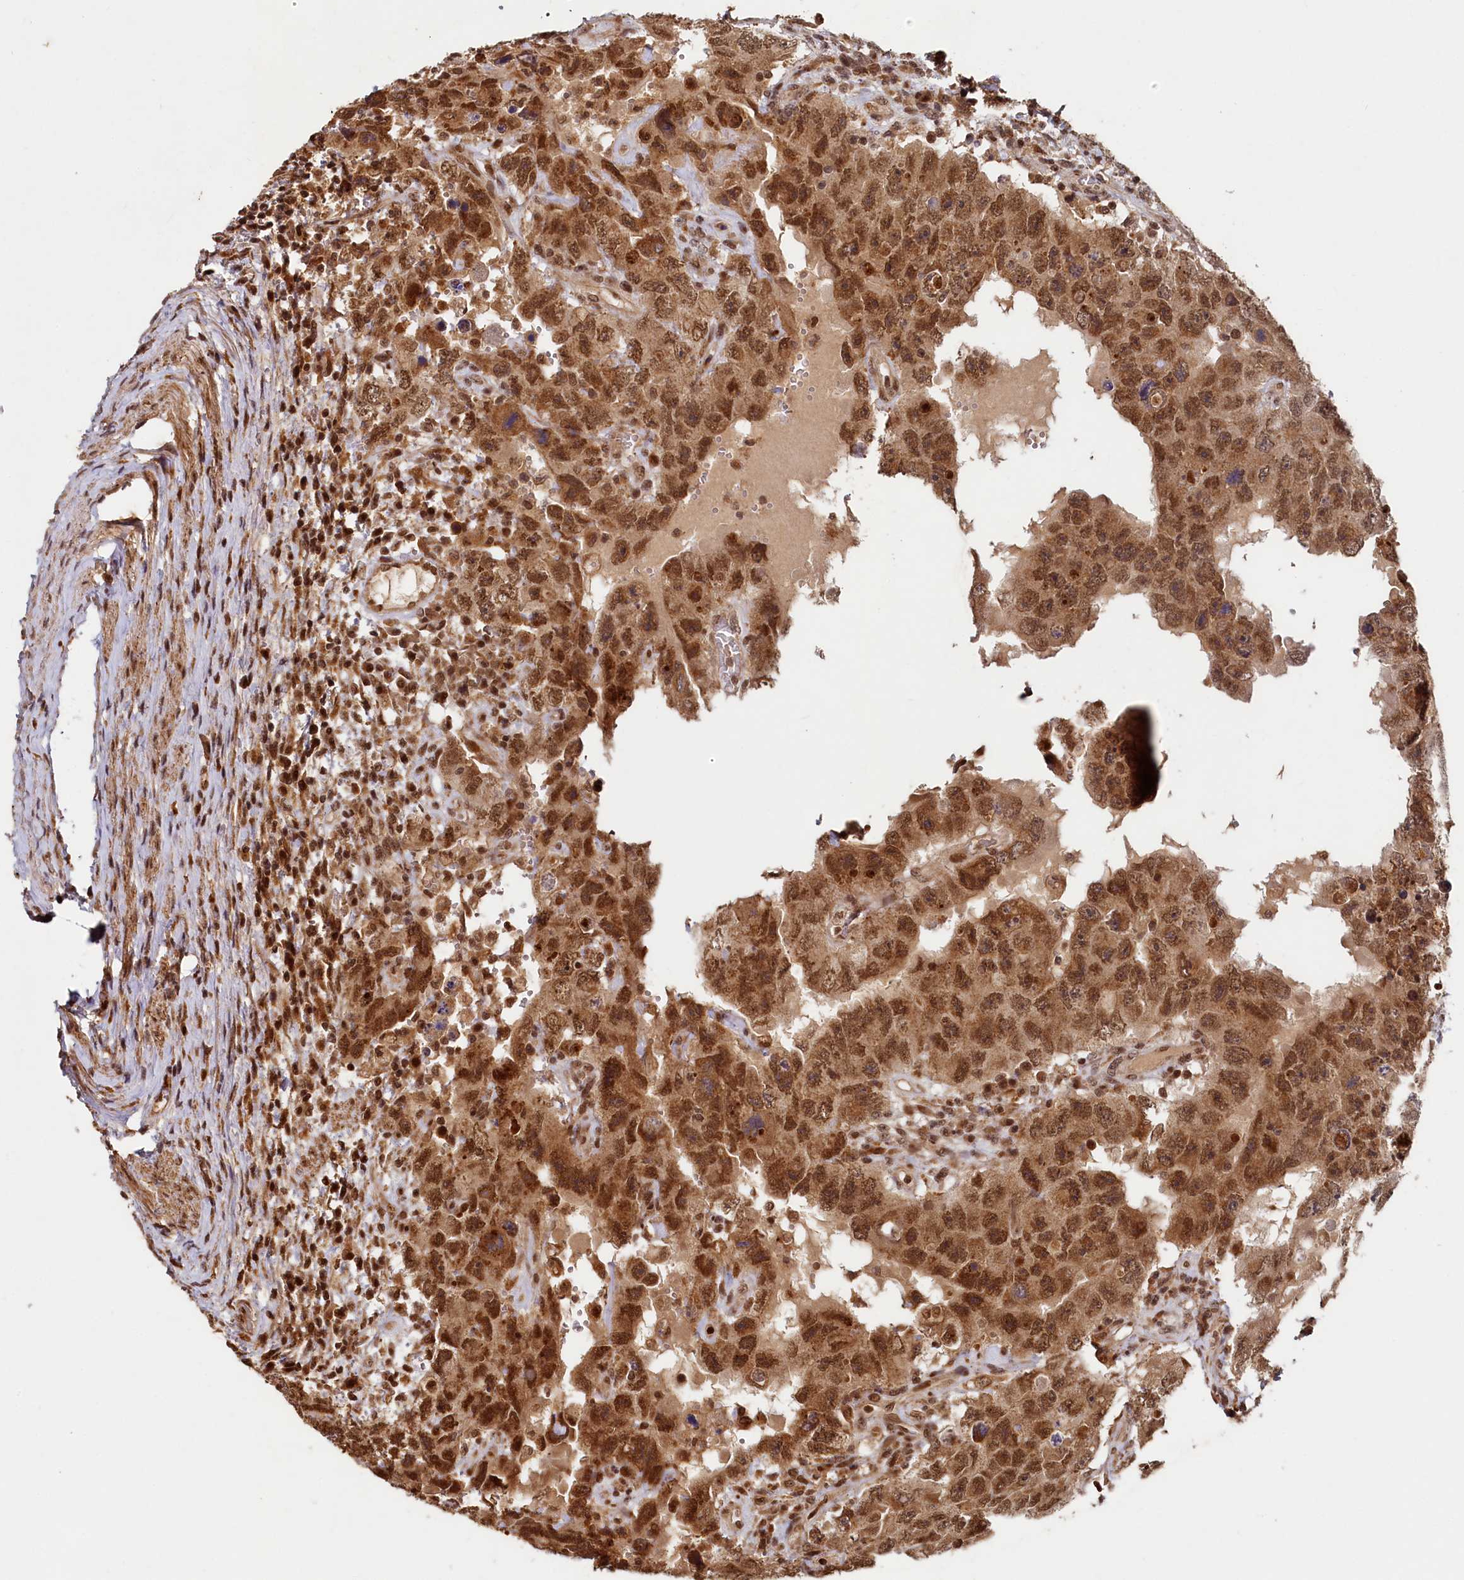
{"staining": {"intensity": "strong", "quantity": ">75%", "location": "cytoplasmic/membranous,nuclear"}, "tissue": "testis cancer", "cell_type": "Tumor cells", "image_type": "cancer", "snomed": [{"axis": "morphology", "description": "Carcinoma, Embryonal, NOS"}, {"axis": "topography", "description": "Testis"}], "caption": "Immunohistochemical staining of testis cancer (embryonal carcinoma) reveals high levels of strong cytoplasmic/membranous and nuclear expression in approximately >75% of tumor cells.", "gene": "TRIM23", "patient": {"sex": "male", "age": 26}}